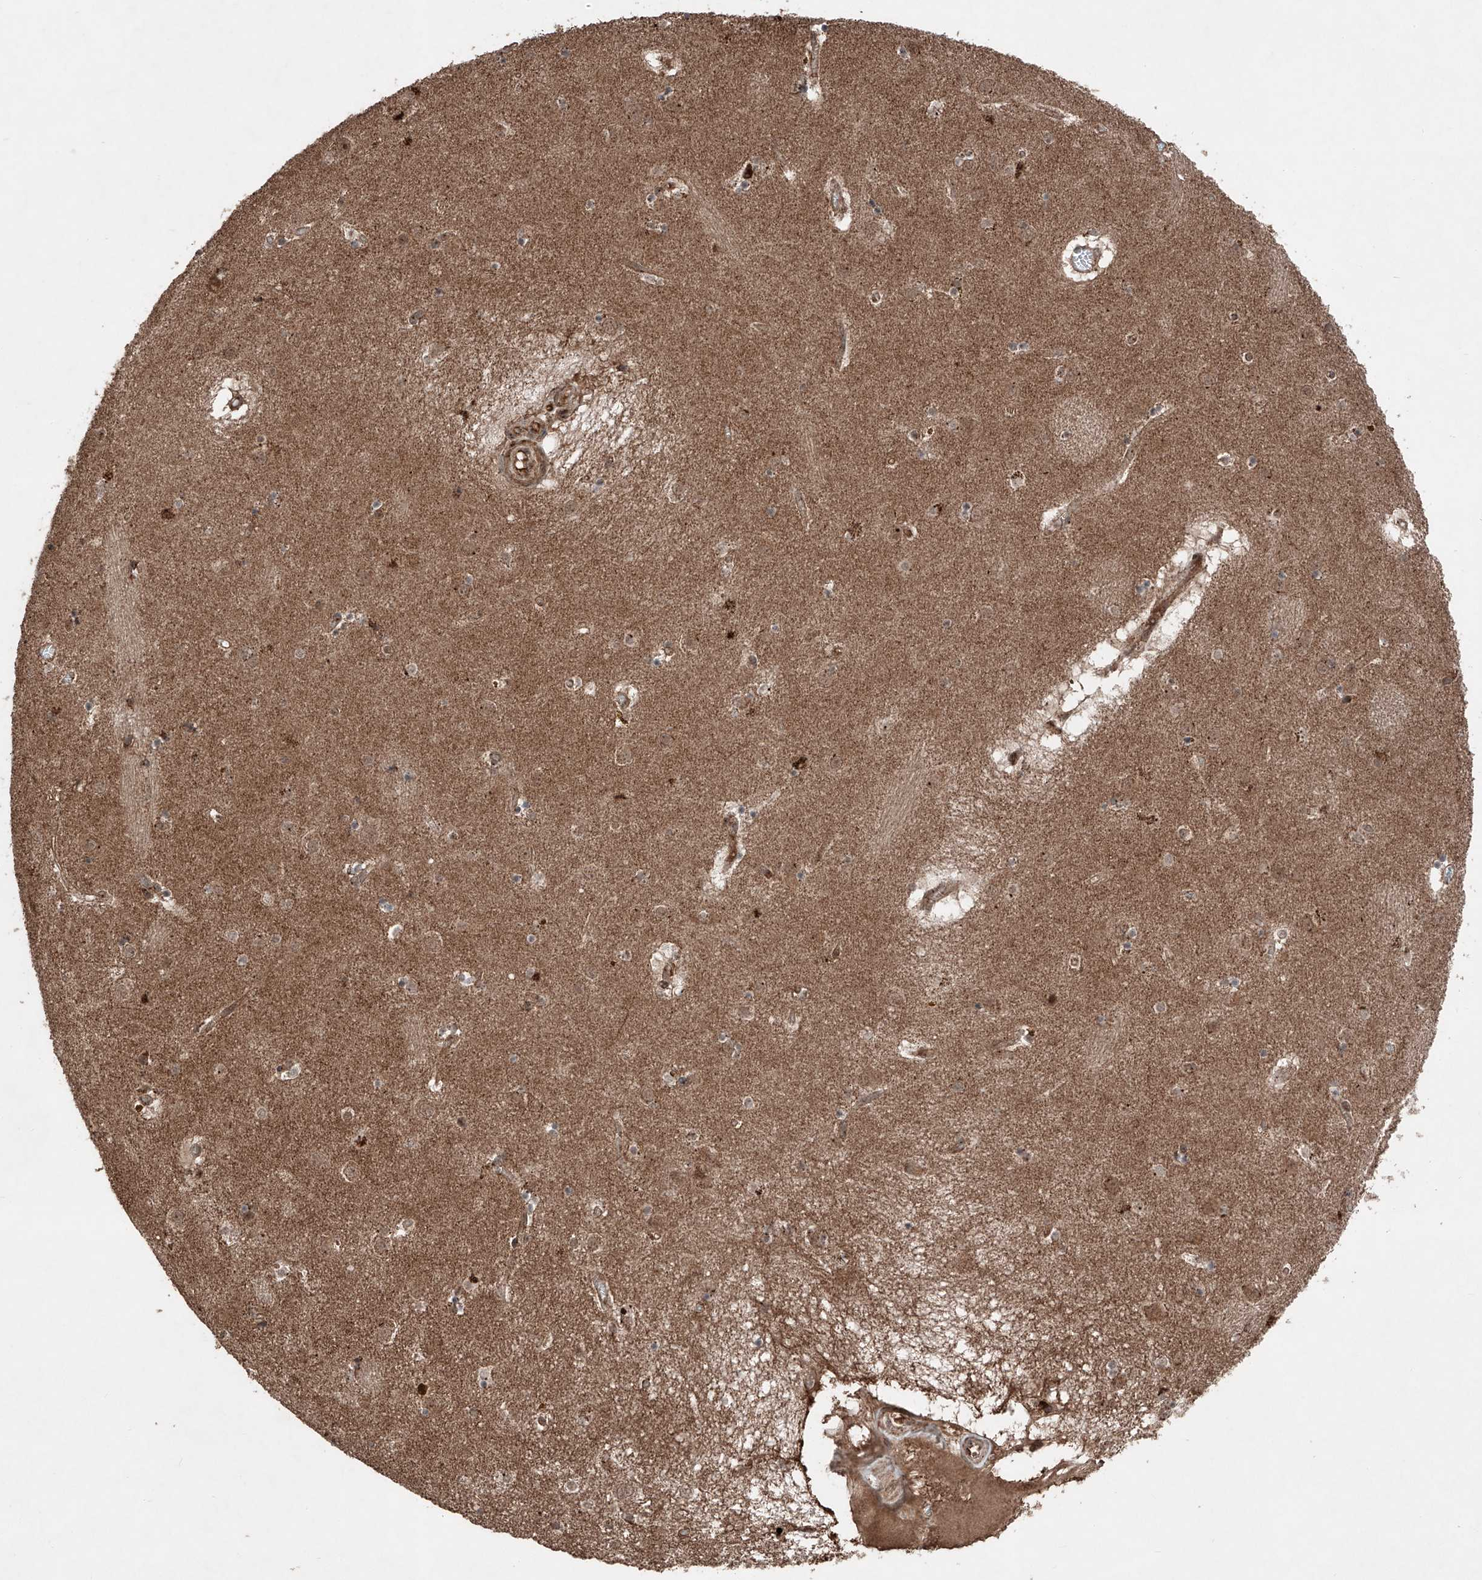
{"staining": {"intensity": "weak", "quantity": "<25%", "location": "cytoplasmic/membranous"}, "tissue": "caudate", "cell_type": "Glial cells", "image_type": "normal", "snomed": [{"axis": "morphology", "description": "Normal tissue, NOS"}, {"axis": "topography", "description": "Lateral ventricle wall"}], "caption": "Immunohistochemistry (IHC) image of normal caudate: caudate stained with DAB (3,3'-diaminobenzidine) shows no significant protein positivity in glial cells. (IHC, brightfield microscopy, high magnification).", "gene": "ZSCAN29", "patient": {"sex": "male", "age": 70}}